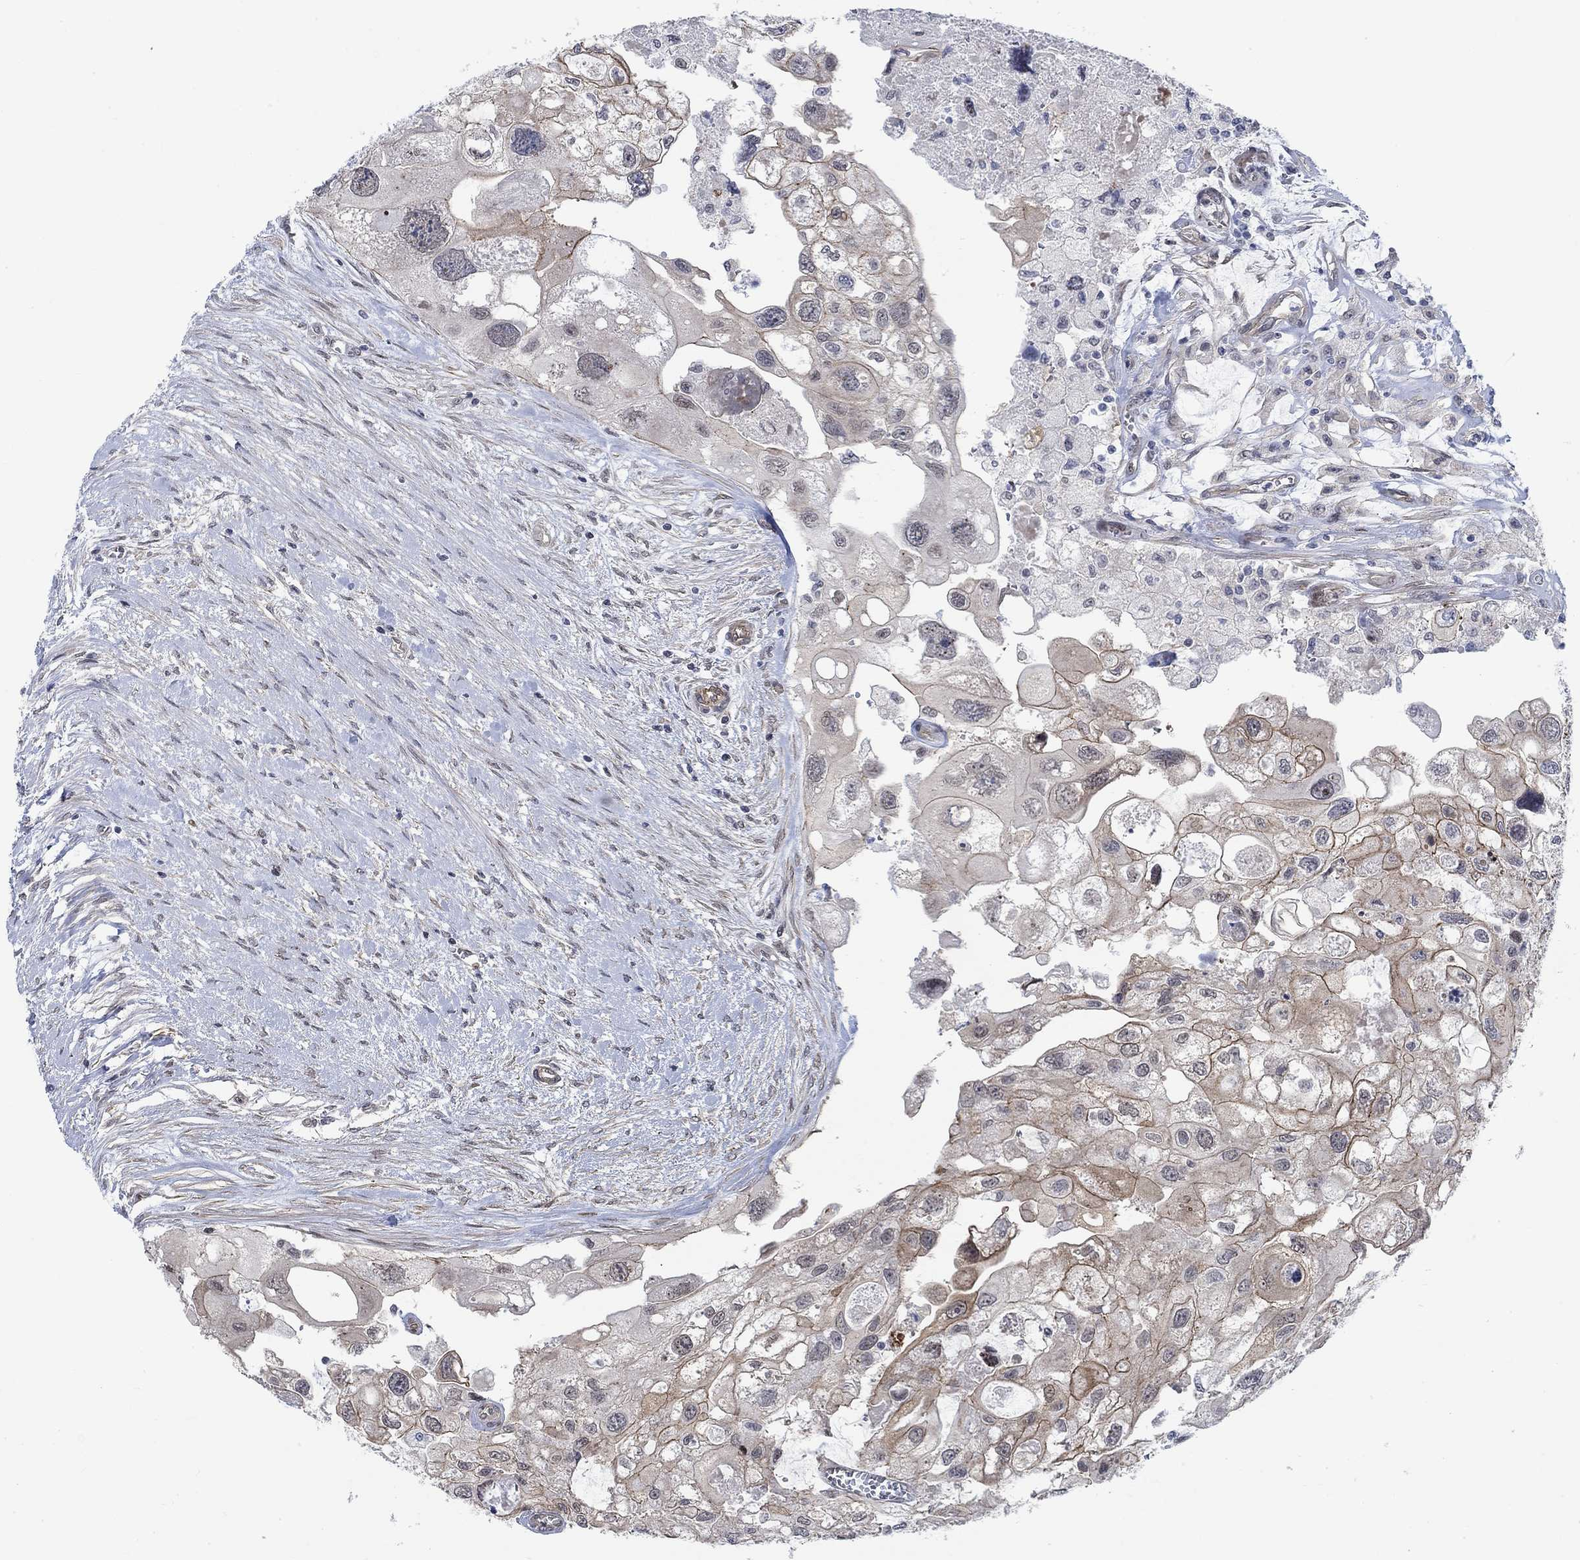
{"staining": {"intensity": "moderate", "quantity": "<25%", "location": "cytoplasmic/membranous"}, "tissue": "urothelial cancer", "cell_type": "Tumor cells", "image_type": "cancer", "snomed": [{"axis": "morphology", "description": "Urothelial carcinoma, High grade"}, {"axis": "topography", "description": "Urinary bladder"}], "caption": "Immunohistochemistry (IHC) of human high-grade urothelial carcinoma demonstrates low levels of moderate cytoplasmic/membranous staining in approximately <25% of tumor cells. (DAB (3,3'-diaminobenzidine) IHC with brightfield microscopy, high magnification).", "gene": "KCNH8", "patient": {"sex": "male", "age": 59}}